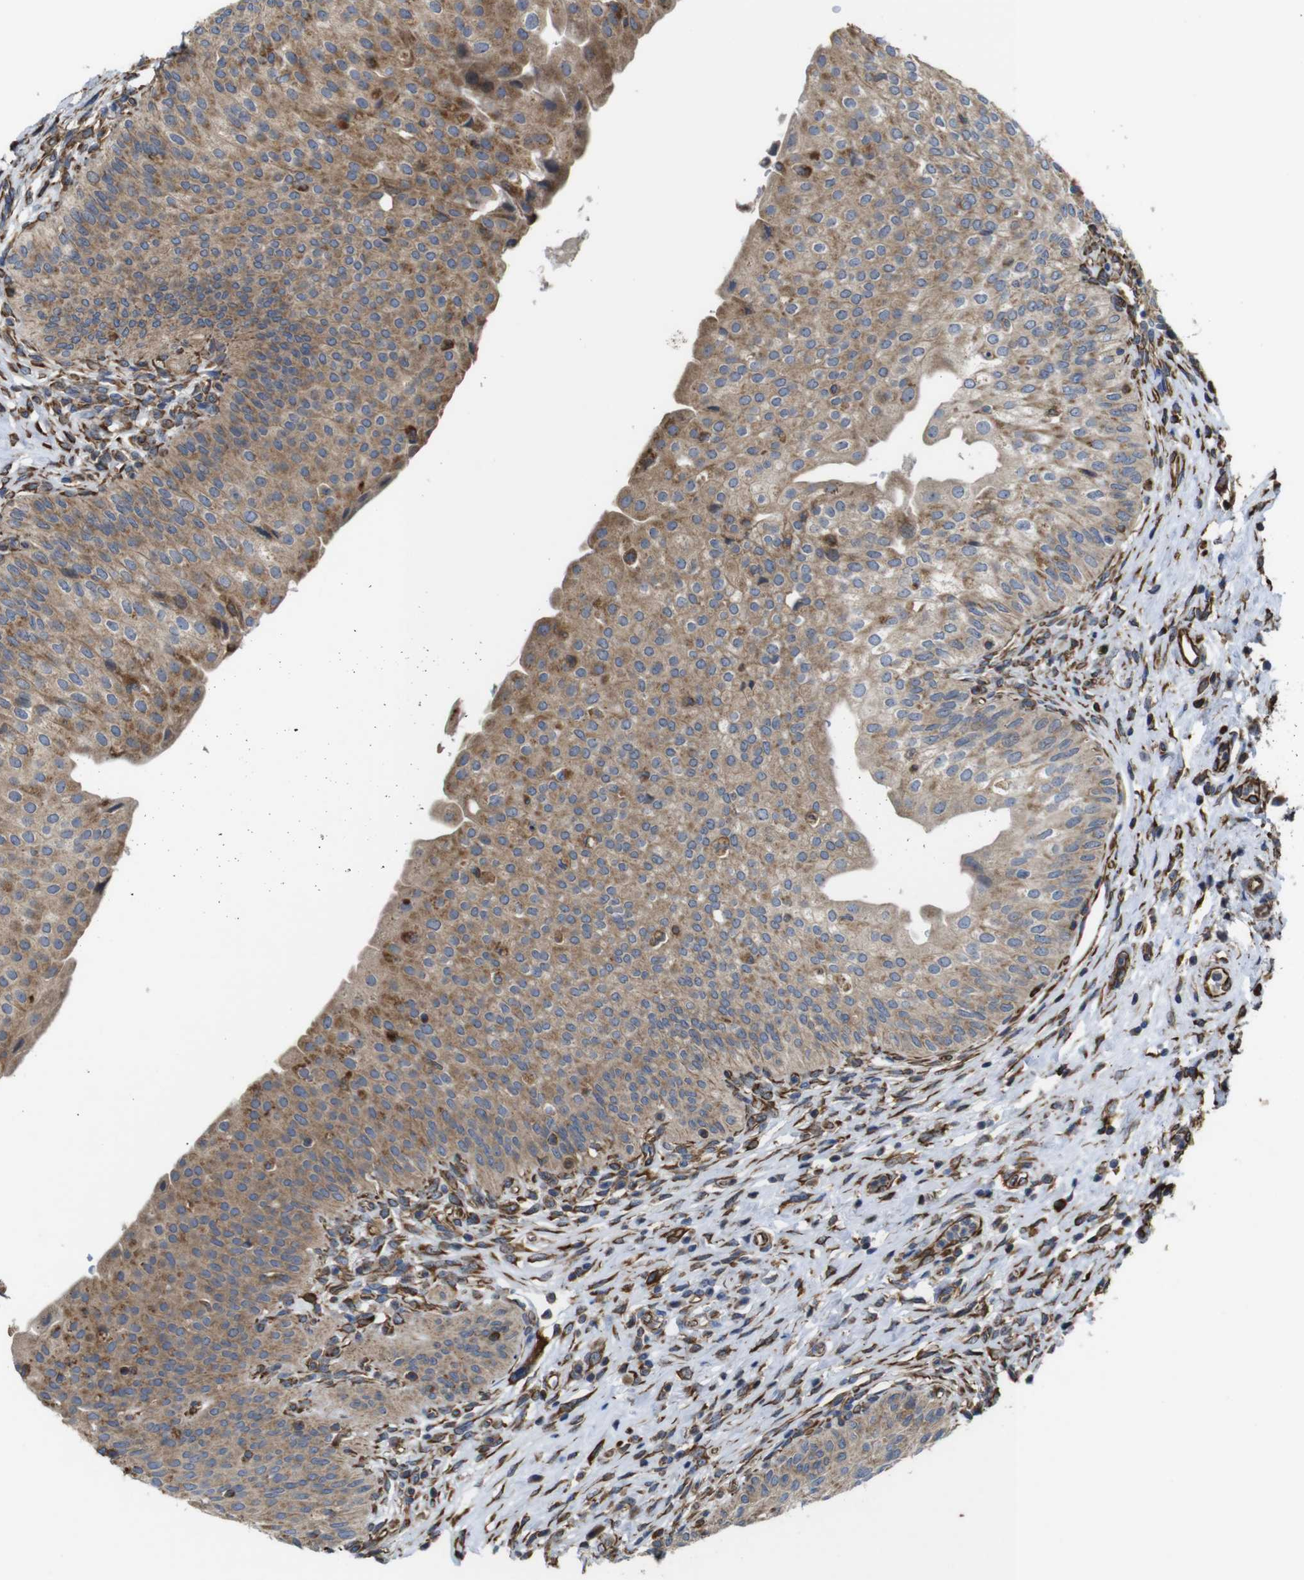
{"staining": {"intensity": "moderate", "quantity": ">75%", "location": "cytoplasmic/membranous"}, "tissue": "urinary bladder", "cell_type": "Urothelial cells", "image_type": "normal", "snomed": [{"axis": "morphology", "description": "Normal tissue, NOS"}, {"axis": "topography", "description": "Urinary bladder"}], "caption": "Immunohistochemical staining of normal human urinary bladder exhibits moderate cytoplasmic/membranous protein staining in approximately >75% of urothelial cells. (Brightfield microscopy of DAB IHC at high magnification).", "gene": "POMK", "patient": {"sex": "male", "age": 46}}